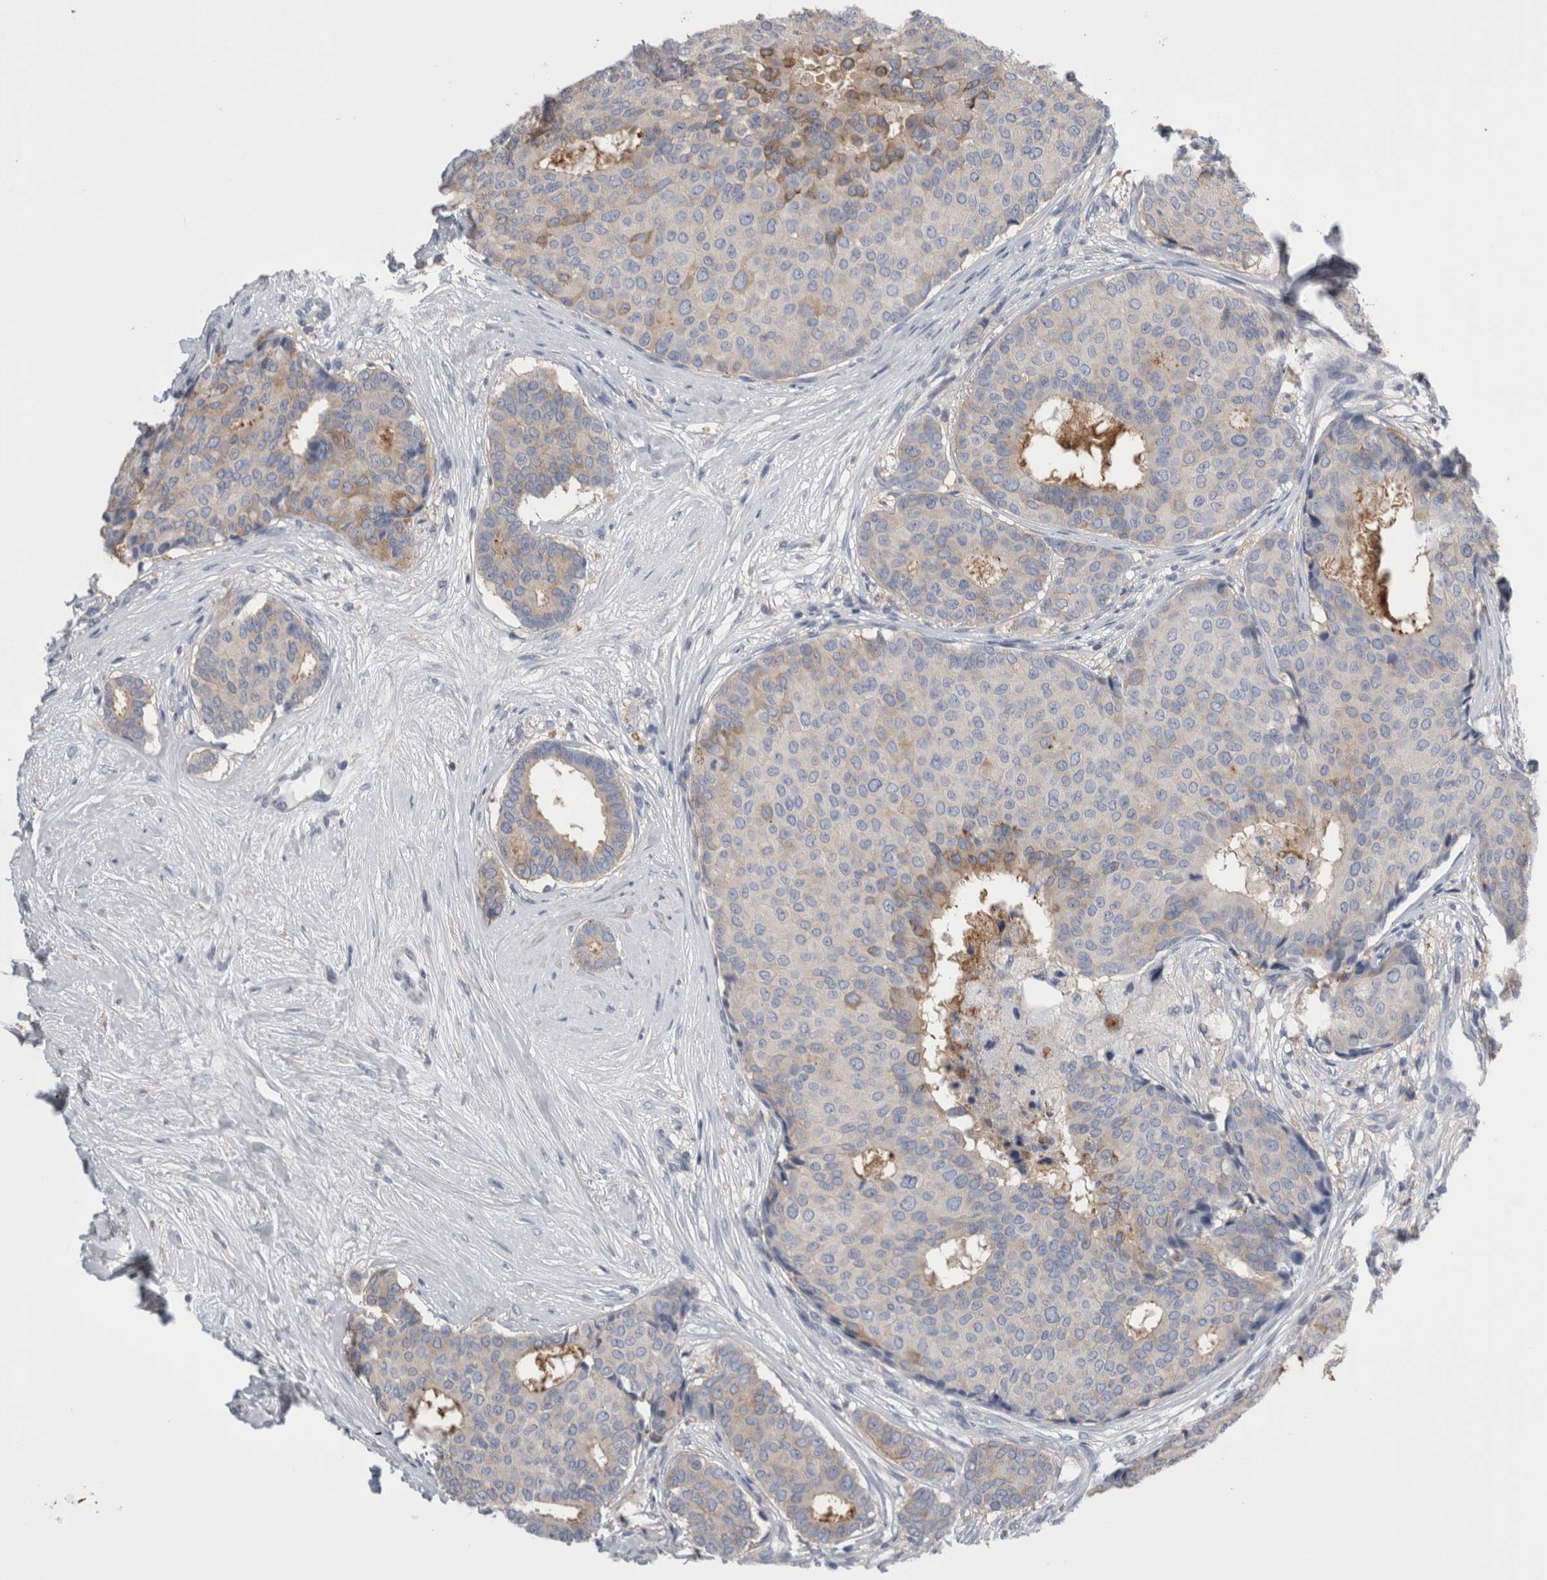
{"staining": {"intensity": "weak", "quantity": "<25%", "location": "cytoplasmic/membranous"}, "tissue": "breast cancer", "cell_type": "Tumor cells", "image_type": "cancer", "snomed": [{"axis": "morphology", "description": "Duct carcinoma"}, {"axis": "topography", "description": "Breast"}], "caption": "An image of human breast cancer is negative for staining in tumor cells. Brightfield microscopy of IHC stained with DAB (3,3'-diaminobenzidine) (brown) and hematoxylin (blue), captured at high magnification.", "gene": "DCTN6", "patient": {"sex": "female", "age": 75}}